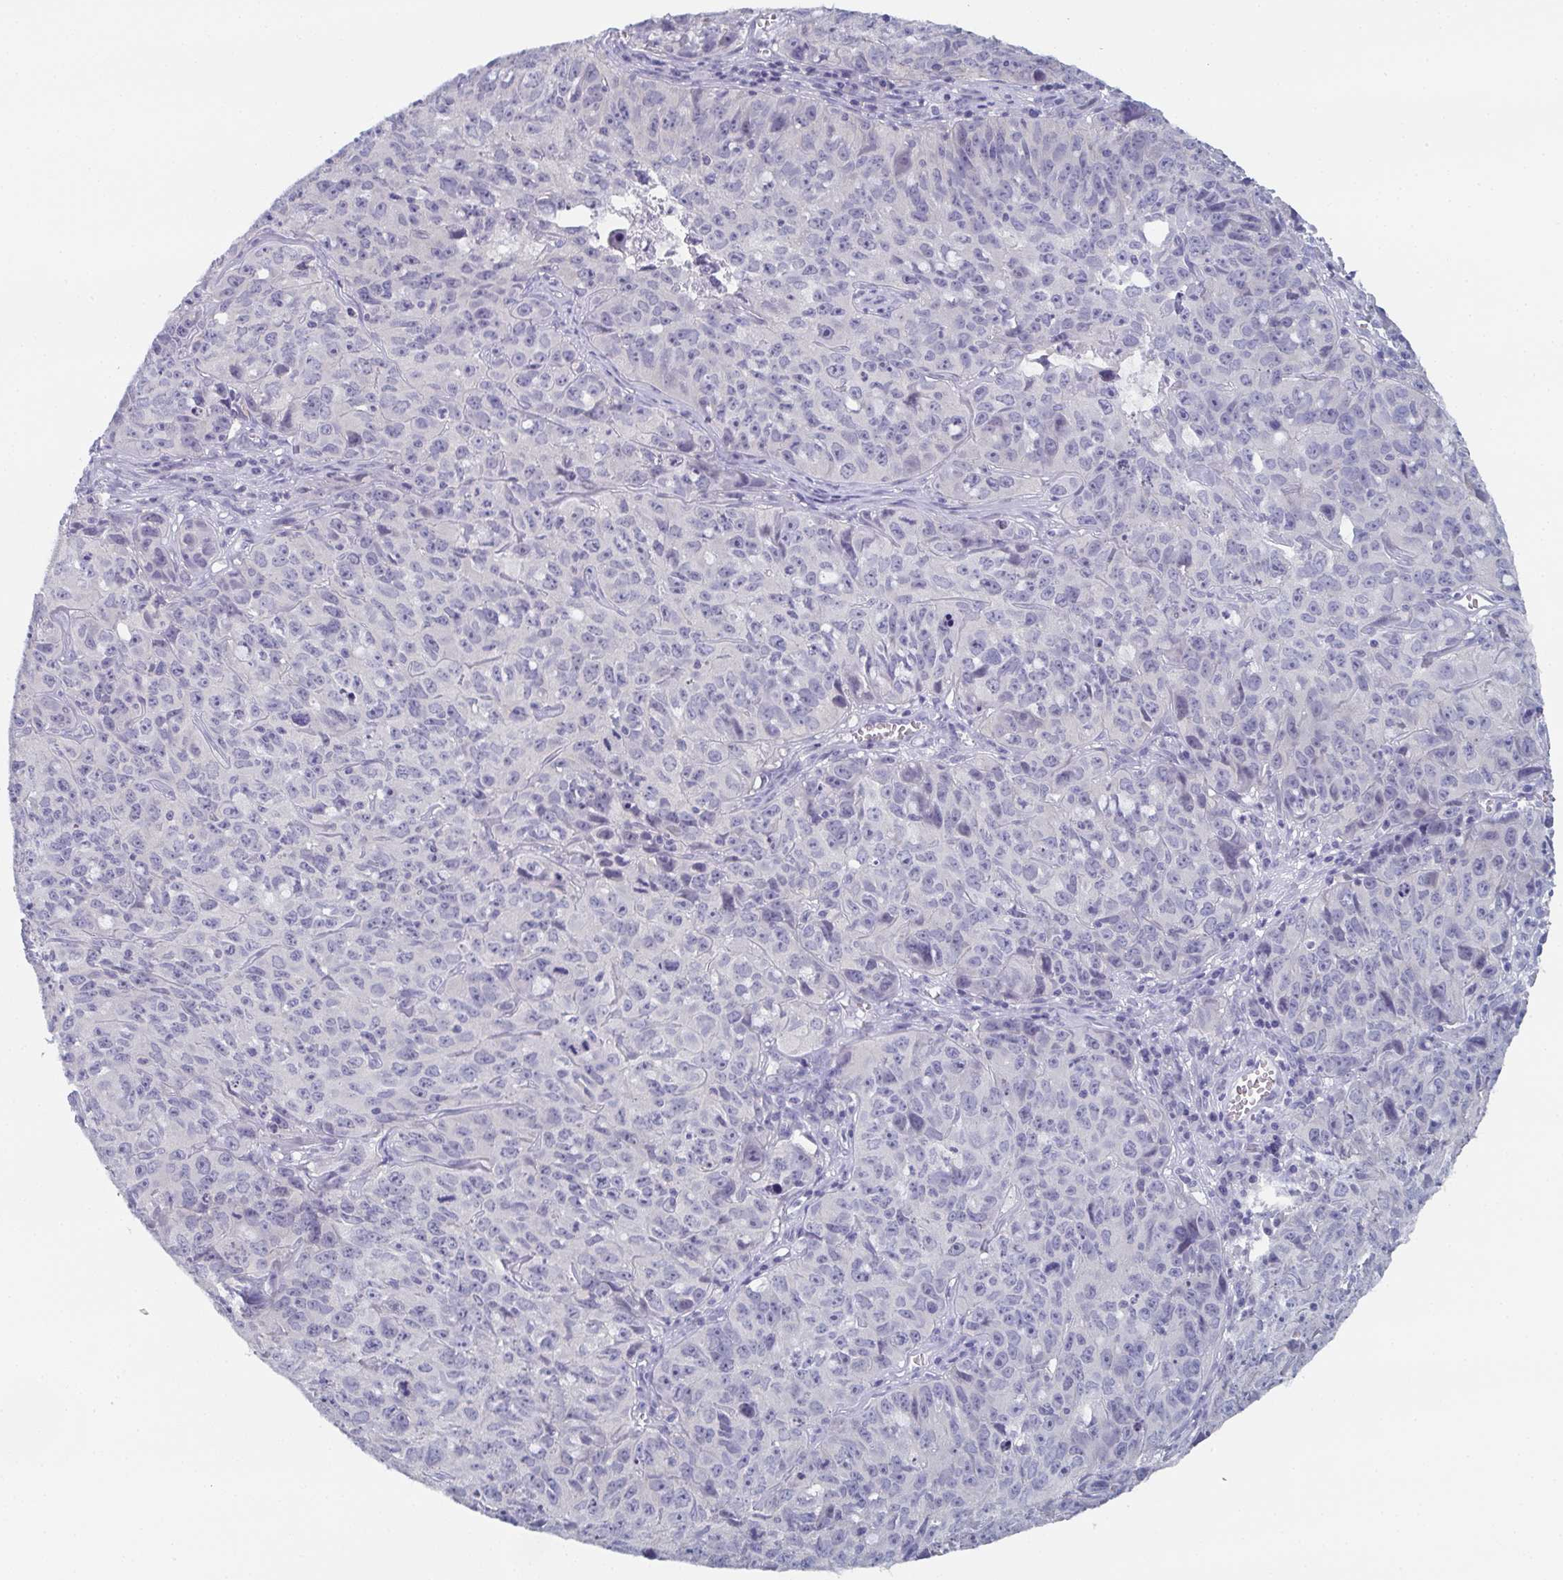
{"staining": {"intensity": "negative", "quantity": "none", "location": "none"}, "tissue": "cervical cancer", "cell_type": "Tumor cells", "image_type": "cancer", "snomed": [{"axis": "morphology", "description": "Squamous cell carcinoma, NOS"}, {"axis": "topography", "description": "Cervix"}], "caption": "This is an IHC photomicrograph of human cervical cancer. There is no positivity in tumor cells.", "gene": "DYDC2", "patient": {"sex": "female", "age": 28}}